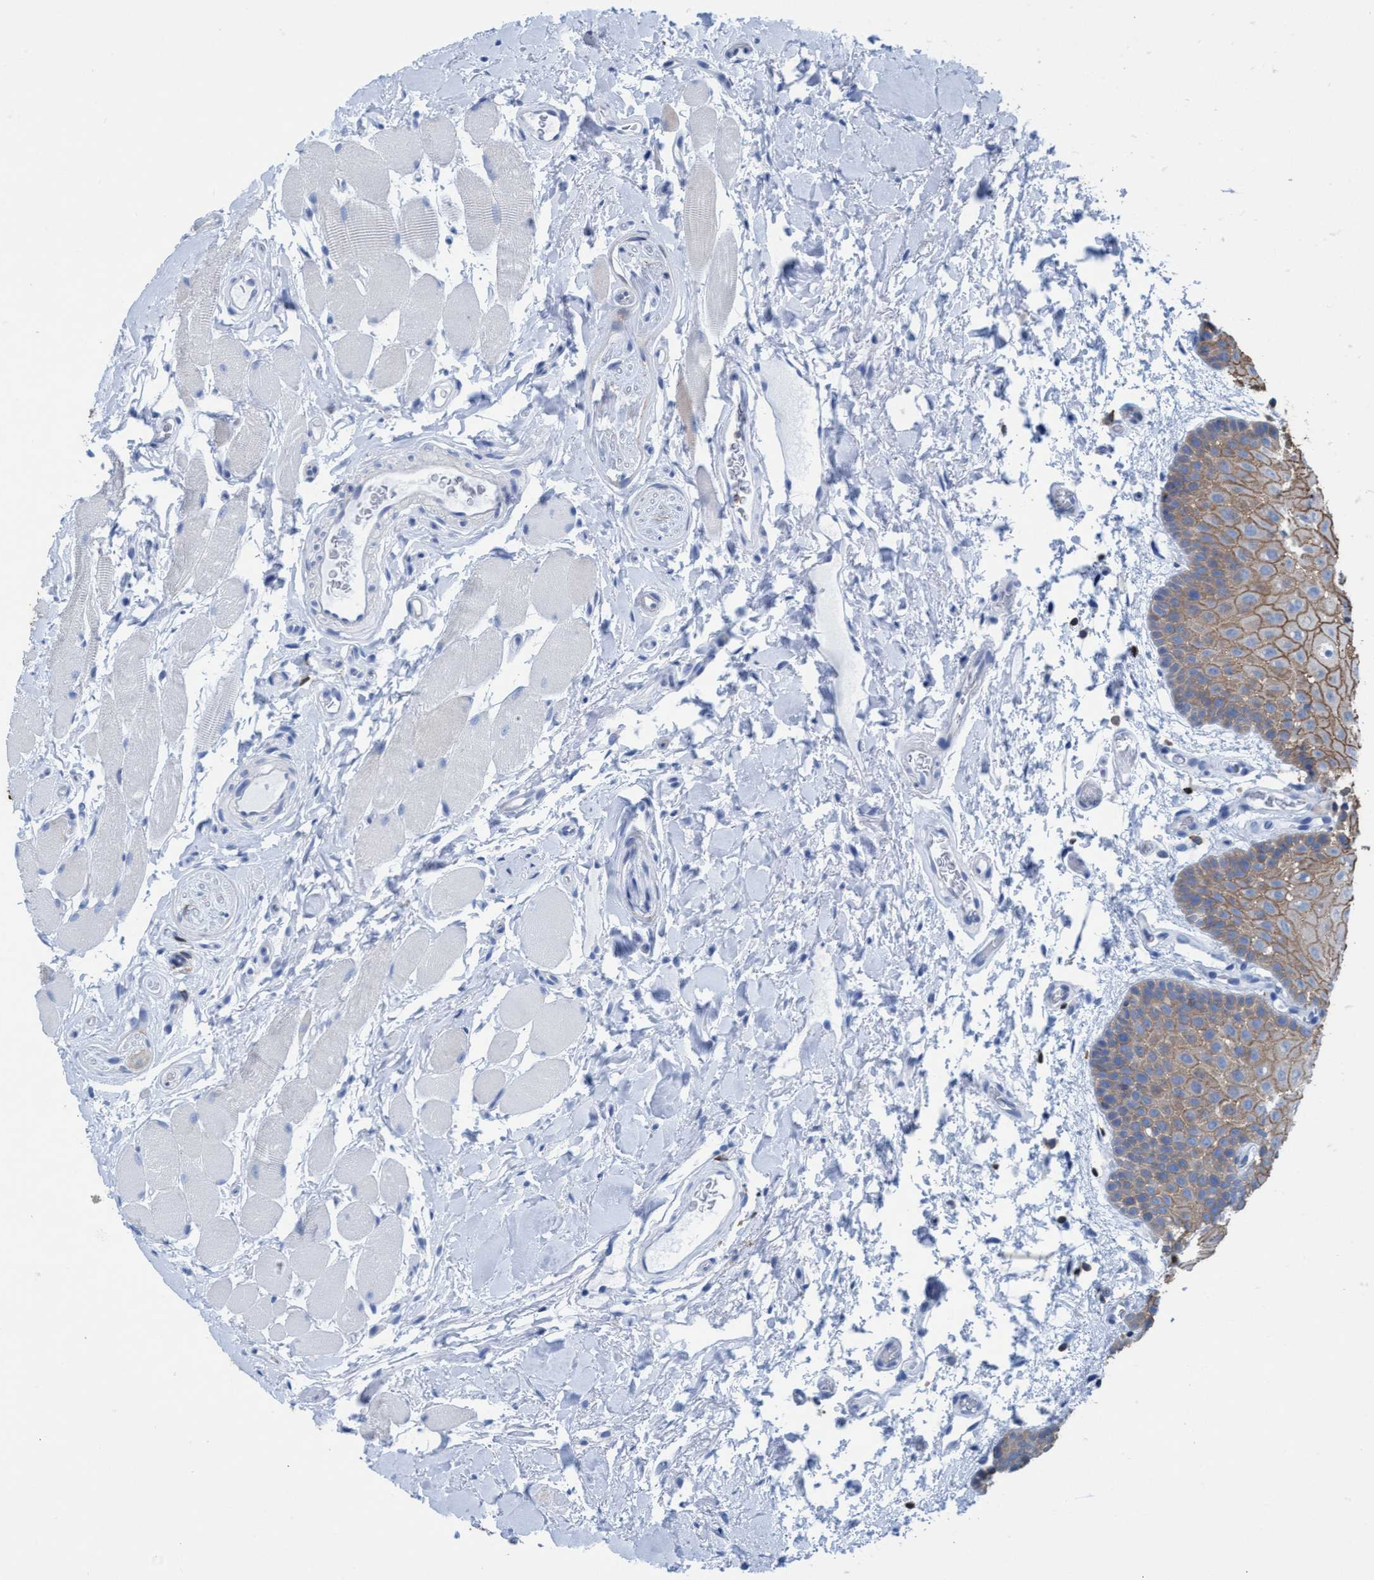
{"staining": {"intensity": "moderate", "quantity": "25%-75%", "location": "cytoplasmic/membranous"}, "tissue": "oral mucosa", "cell_type": "Squamous epithelial cells", "image_type": "normal", "snomed": [{"axis": "morphology", "description": "Normal tissue, NOS"}, {"axis": "topography", "description": "Oral tissue"}], "caption": "IHC micrograph of unremarkable oral mucosa: oral mucosa stained using immunohistochemistry (IHC) demonstrates medium levels of moderate protein expression localized specifically in the cytoplasmic/membranous of squamous epithelial cells, appearing as a cytoplasmic/membranous brown color.", "gene": "EZR", "patient": {"sex": "male", "age": 62}}